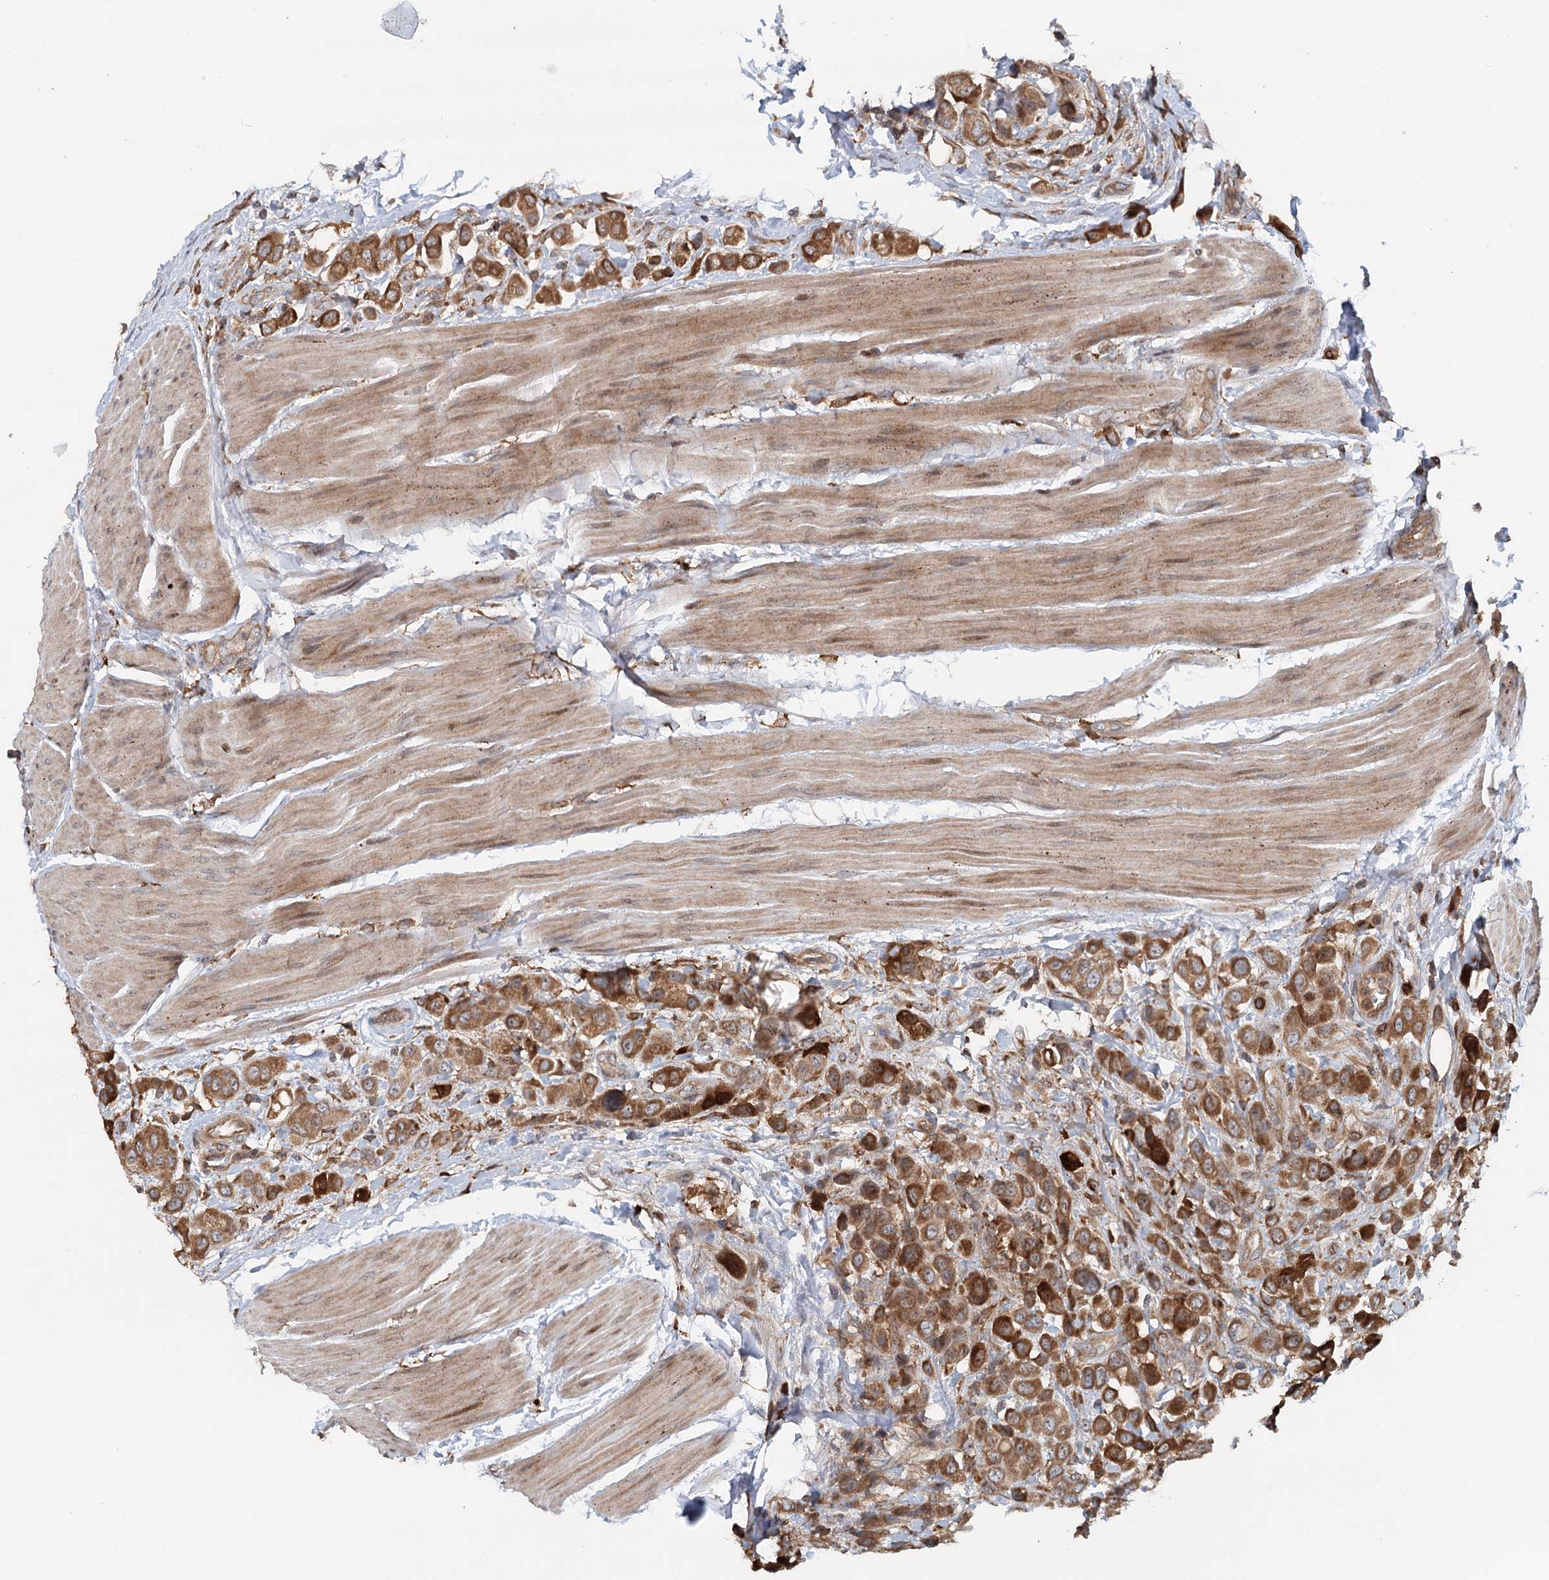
{"staining": {"intensity": "strong", "quantity": ">75%", "location": "cytoplasmic/membranous"}, "tissue": "urothelial cancer", "cell_type": "Tumor cells", "image_type": "cancer", "snomed": [{"axis": "morphology", "description": "Urothelial carcinoma, High grade"}, {"axis": "topography", "description": "Urinary bladder"}], "caption": "Protein expression analysis of human urothelial carcinoma (high-grade) reveals strong cytoplasmic/membranous positivity in about >75% of tumor cells. Immunohistochemistry stains the protein in brown and the nuclei are stained blue.", "gene": "RNF111", "patient": {"sex": "male", "age": 50}}